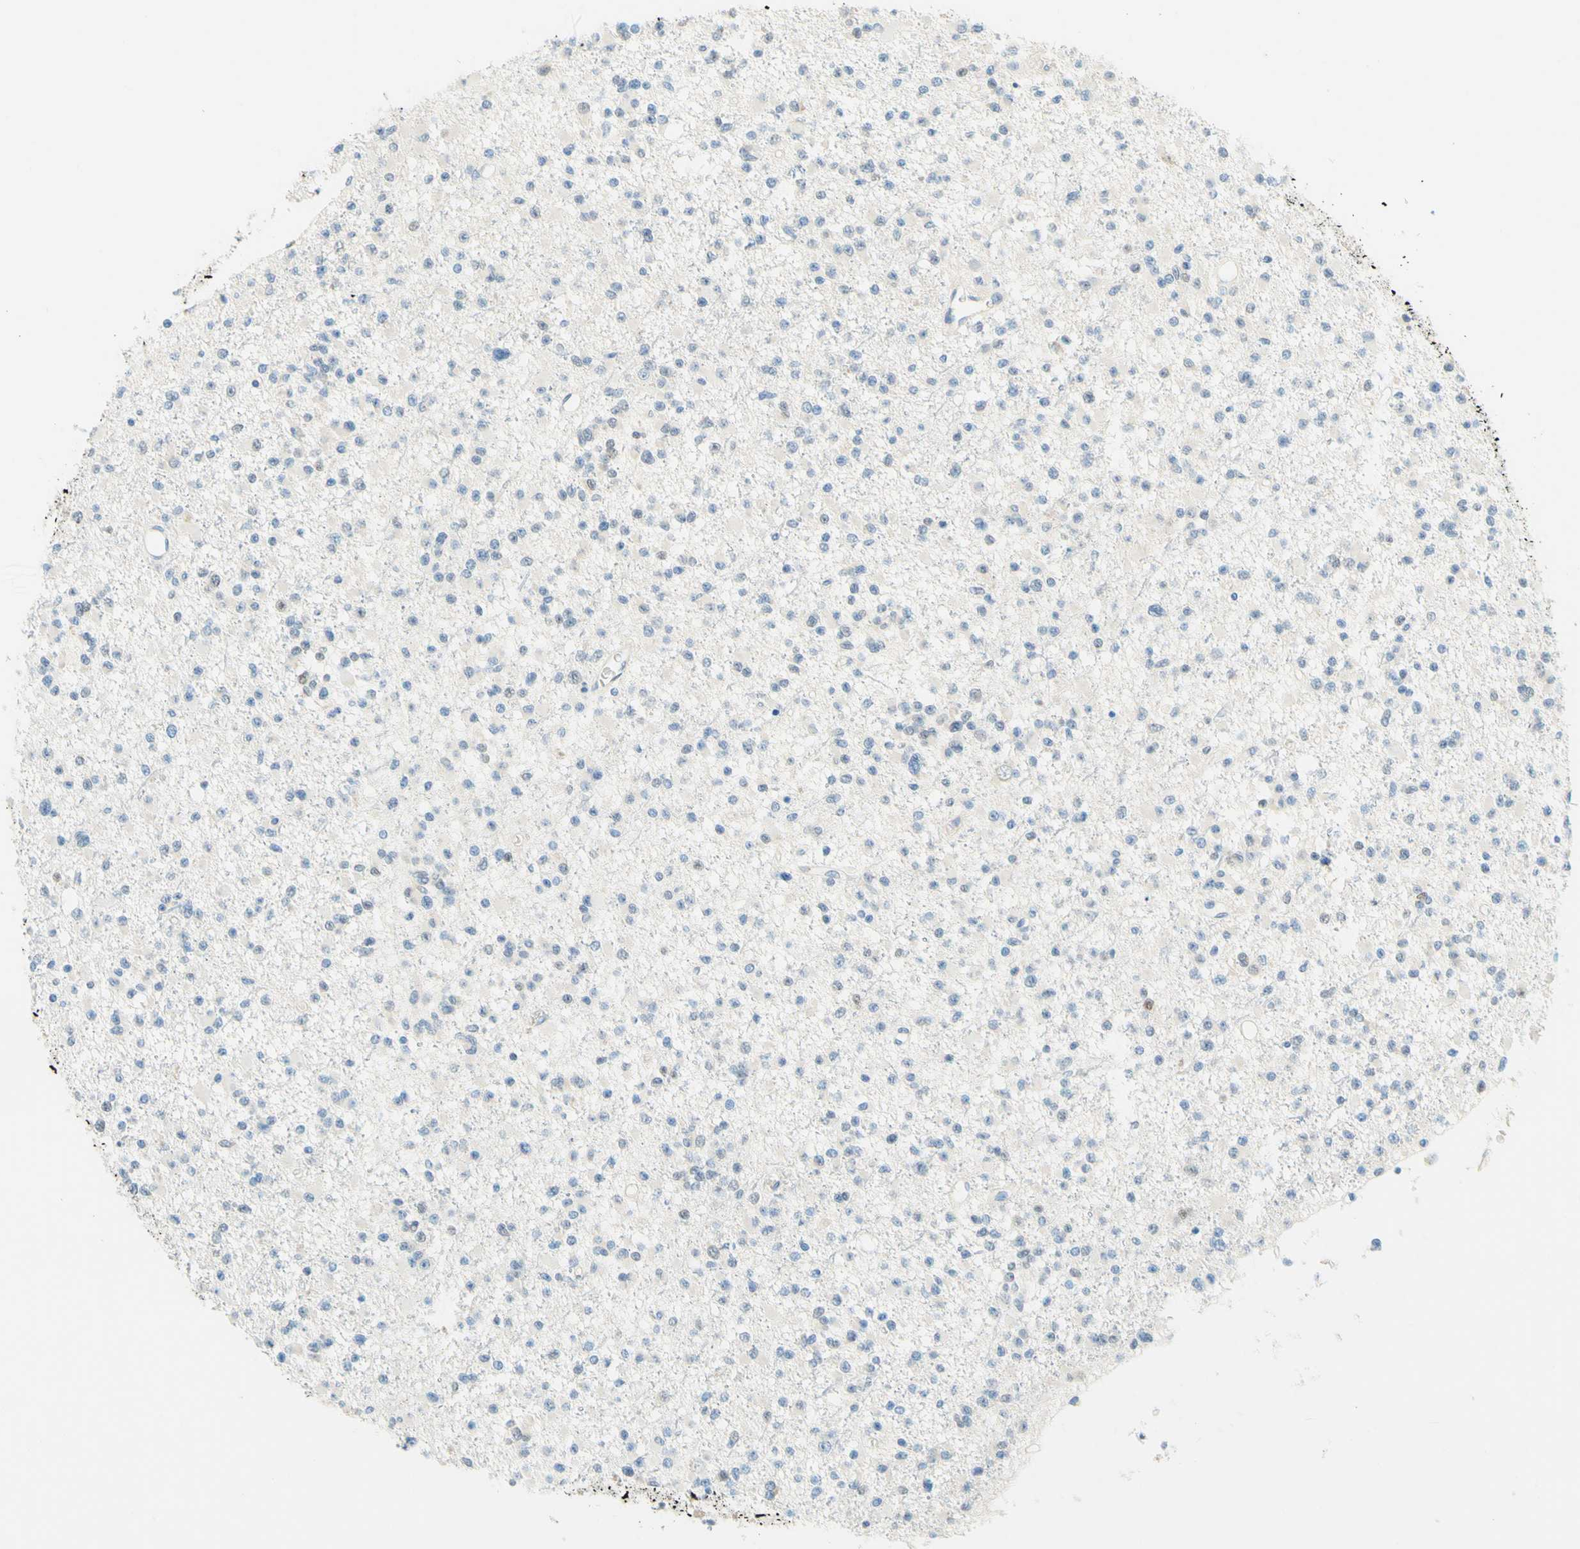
{"staining": {"intensity": "negative", "quantity": "none", "location": "none"}, "tissue": "glioma", "cell_type": "Tumor cells", "image_type": "cancer", "snomed": [{"axis": "morphology", "description": "Glioma, malignant, Low grade"}, {"axis": "topography", "description": "Brain"}], "caption": "Immunohistochemical staining of malignant glioma (low-grade) displays no significant positivity in tumor cells.", "gene": "ENTREP2", "patient": {"sex": "female", "age": 22}}